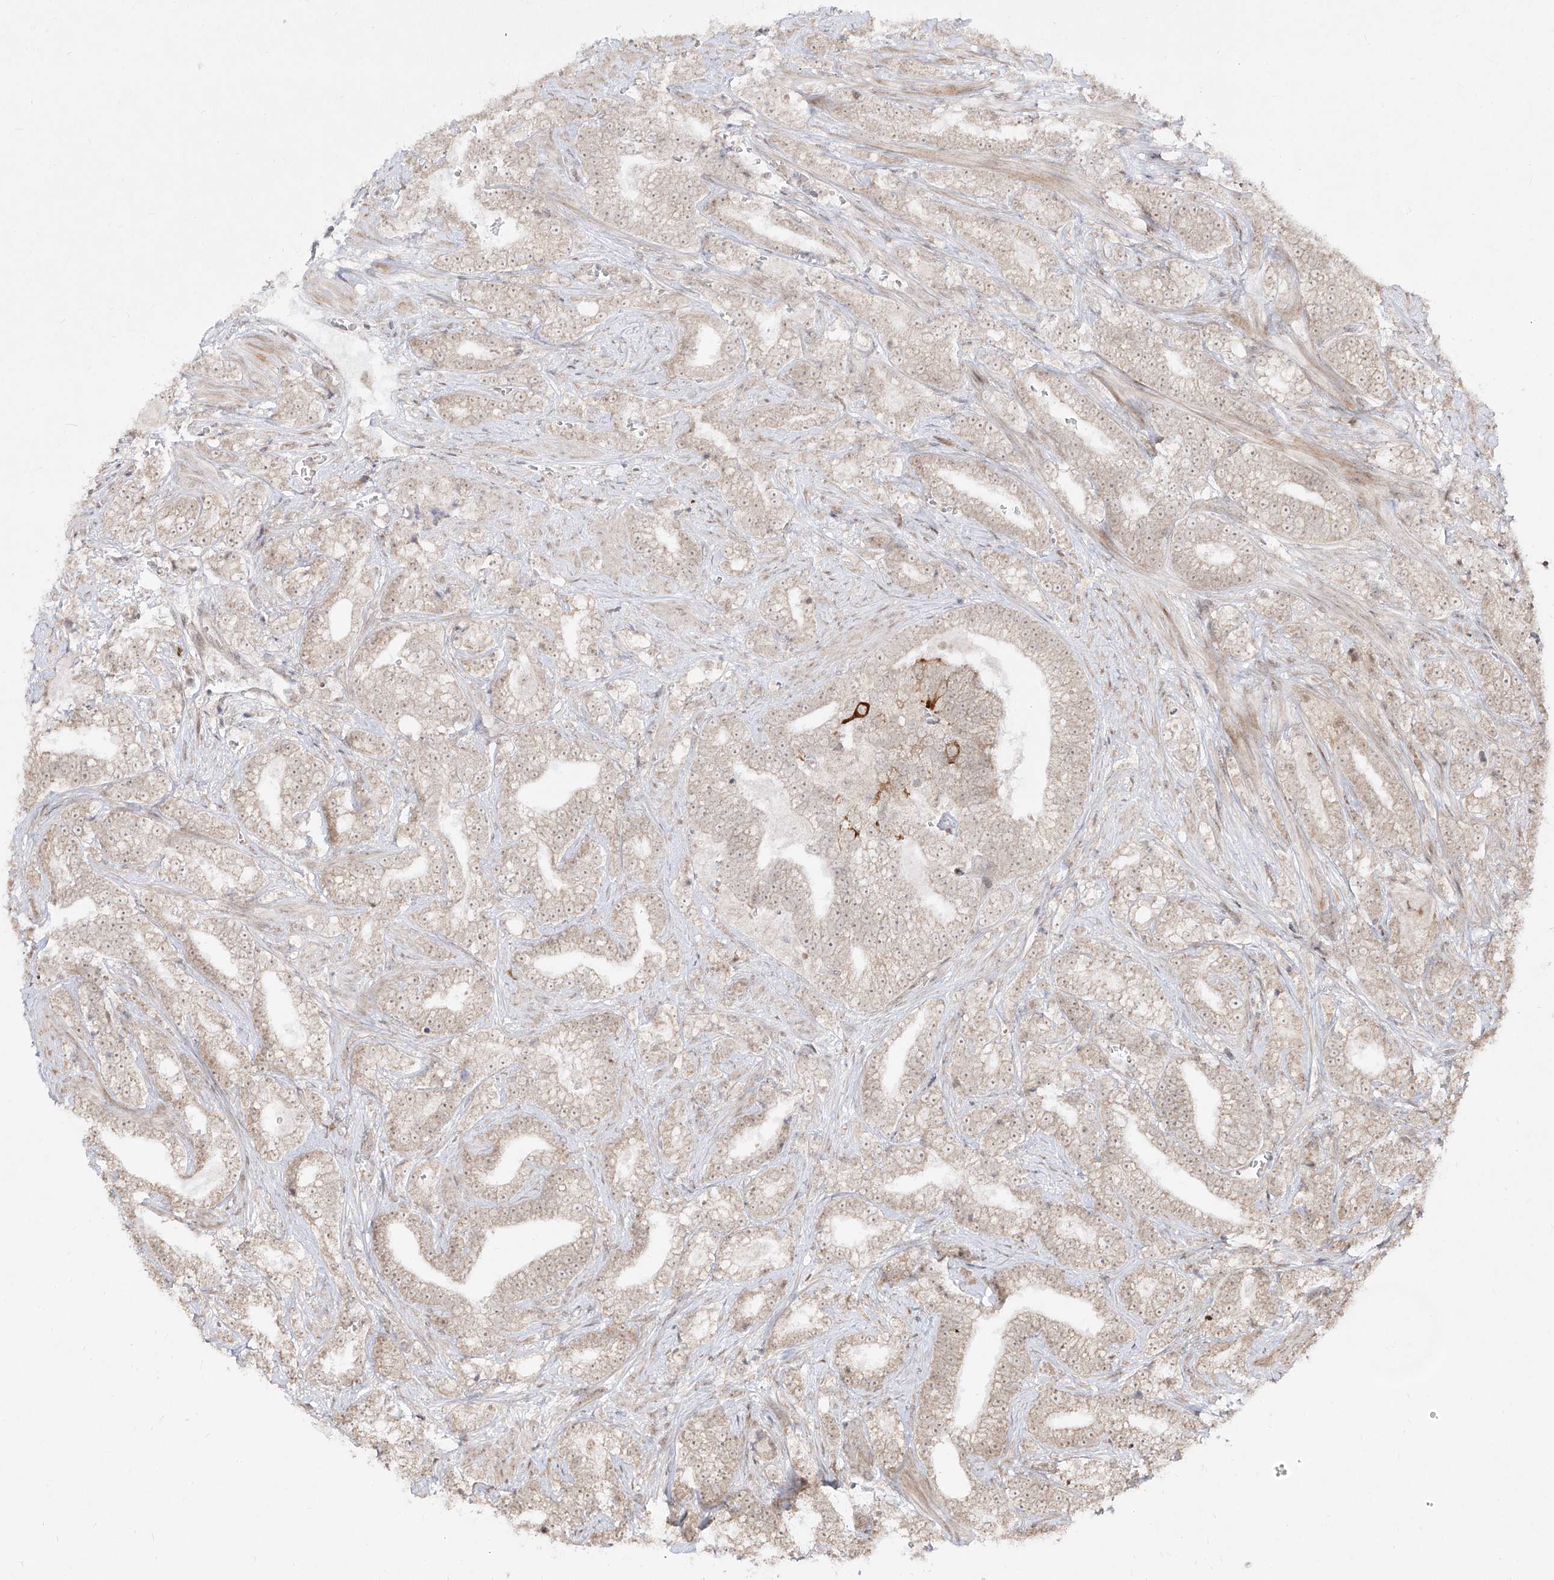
{"staining": {"intensity": "weak", "quantity": "25%-75%", "location": "cytoplasmic/membranous,nuclear"}, "tissue": "prostate cancer", "cell_type": "Tumor cells", "image_type": "cancer", "snomed": [{"axis": "morphology", "description": "Adenocarcinoma, High grade"}, {"axis": "topography", "description": "Prostate and seminal vesicle, NOS"}], "caption": "Protein expression analysis of prostate cancer (adenocarcinoma (high-grade)) demonstrates weak cytoplasmic/membranous and nuclear staining in about 25%-75% of tumor cells.", "gene": "SNRNP27", "patient": {"sex": "male", "age": 67}}